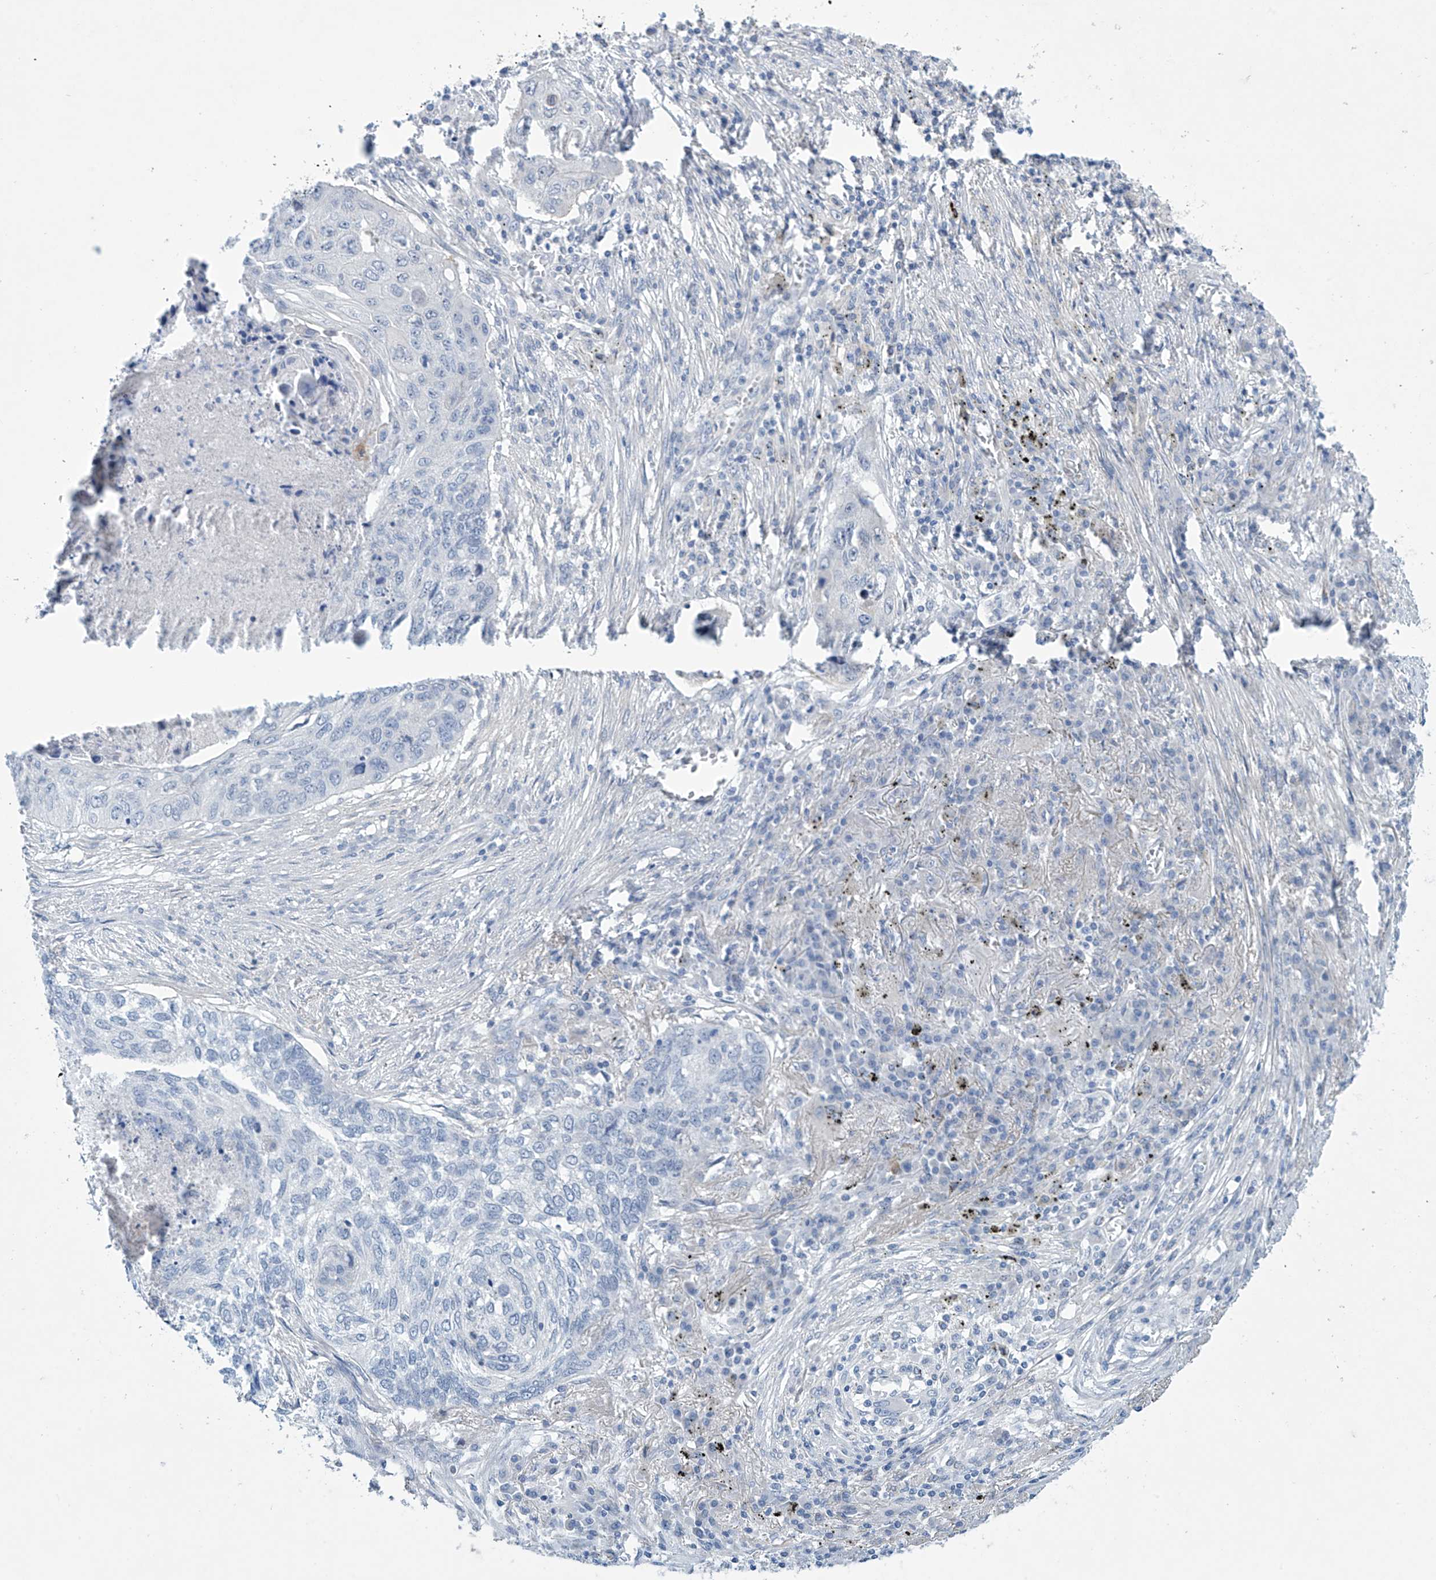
{"staining": {"intensity": "negative", "quantity": "none", "location": "none"}, "tissue": "lung cancer", "cell_type": "Tumor cells", "image_type": "cancer", "snomed": [{"axis": "morphology", "description": "Squamous cell carcinoma, NOS"}, {"axis": "topography", "description": "Lung"}], "caption": "Squamous cell carcinoma (lung) was stained to show a protein in brown. There is no significant staining in tumor cells.", "gene": "SLC35A5", "patient": {"sex": "female", "age": 63}}